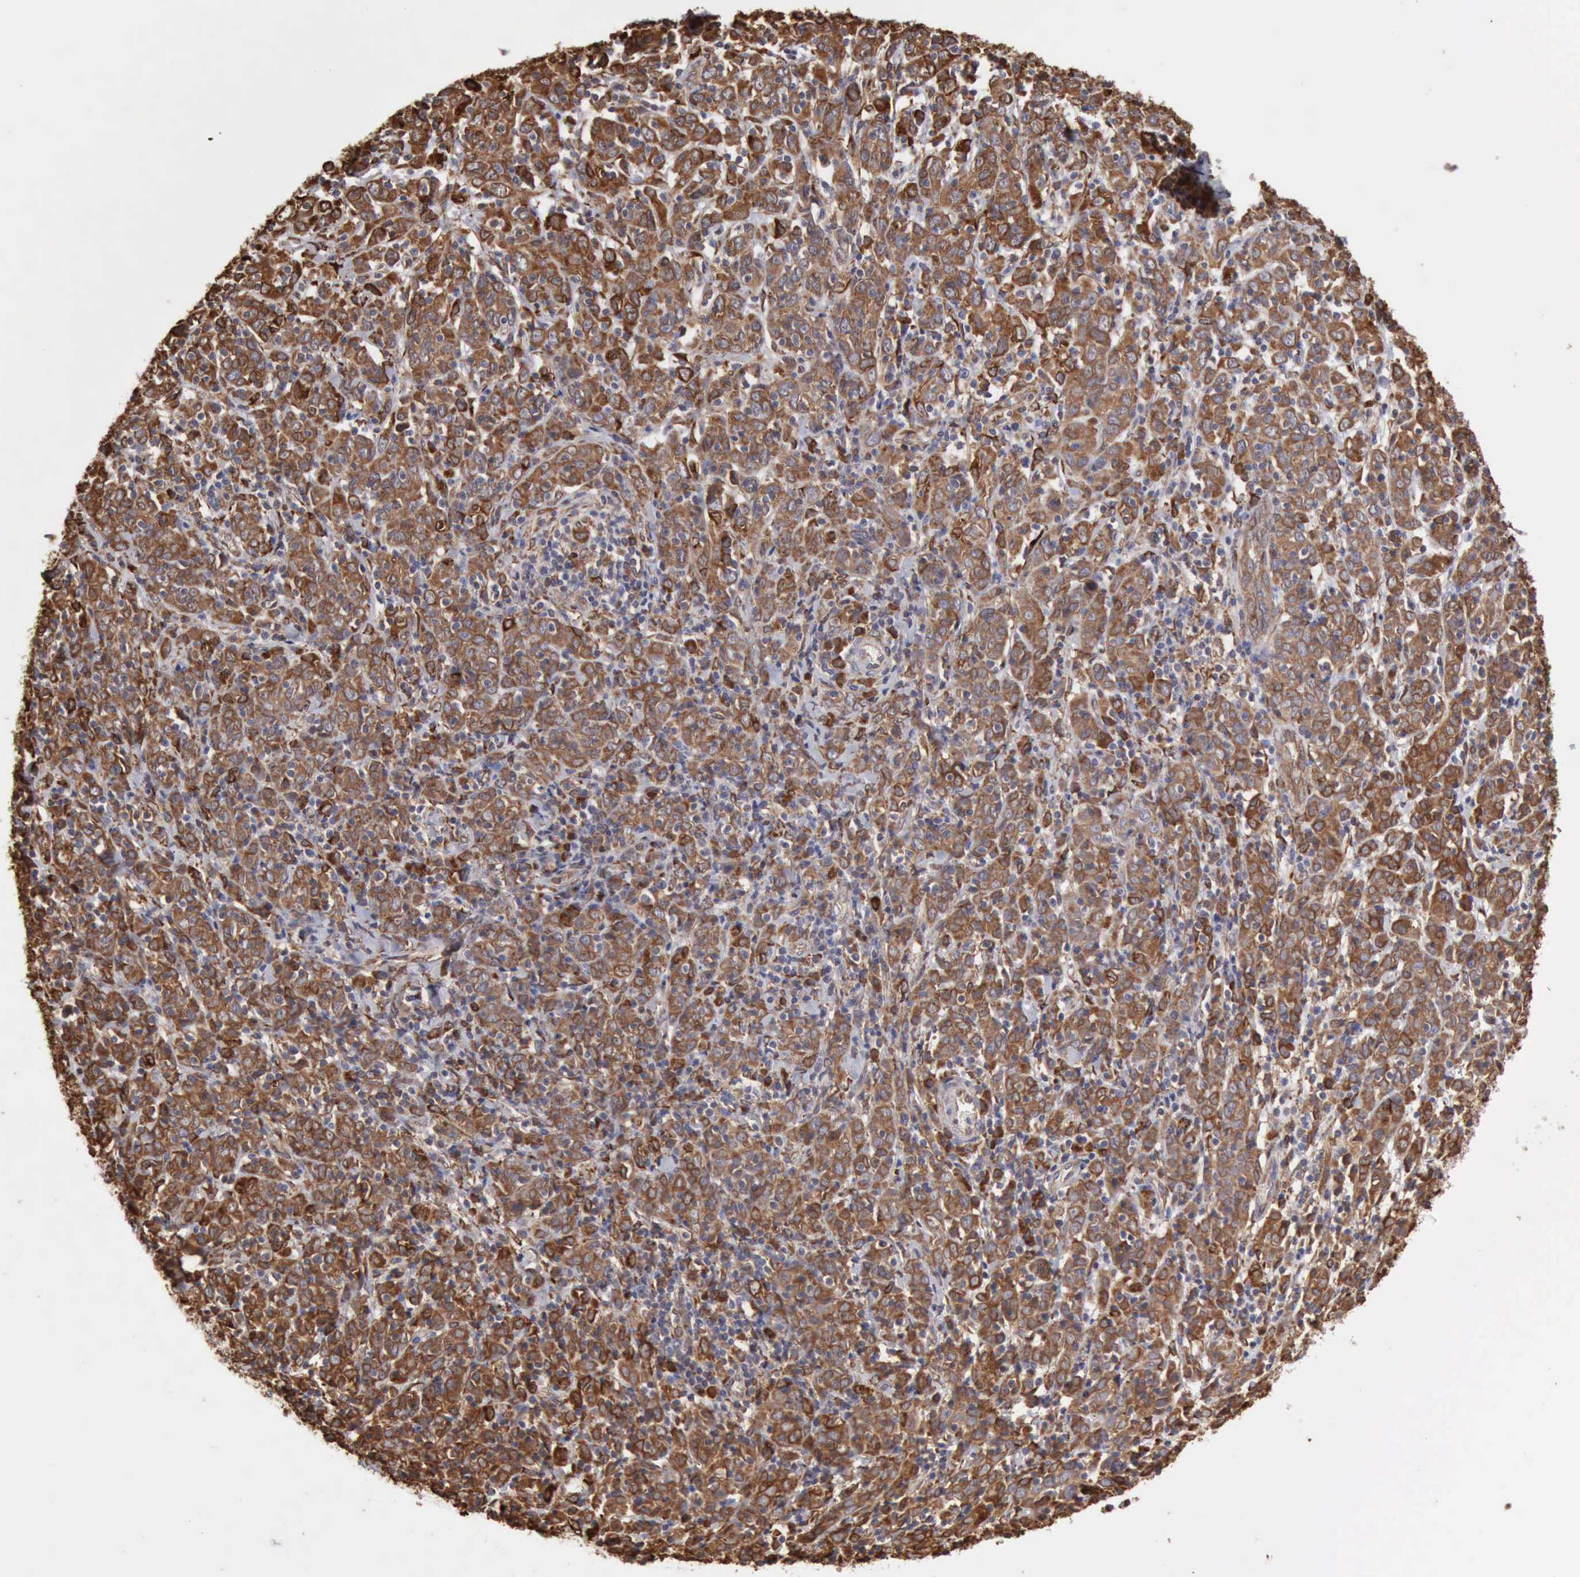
{"staining": {"intensity": "strong", "quantity": ">75%", "location": "cytoplasmic/membranous"}, "tissue": "cervical cancer", "cell_type": "Tumor cells", "image_type": "cancer", "snomed": [{"axis": "morphology", "description": "Normal tissue, NOS"}, {"axis": "morphology", "description": "Squamous cell carcinoma, NOS"}, {"axis": "topography", "description": "Cervix"}], "caption": "This is an image of immunohistochemistry (IHC) staining of cervical squamous cell carcinoma, which shows strong expression in the cytoplasmic/membranous of tumor cells.", "gene": "APOL2", "patient": {"sex": "female", "age": 67}}